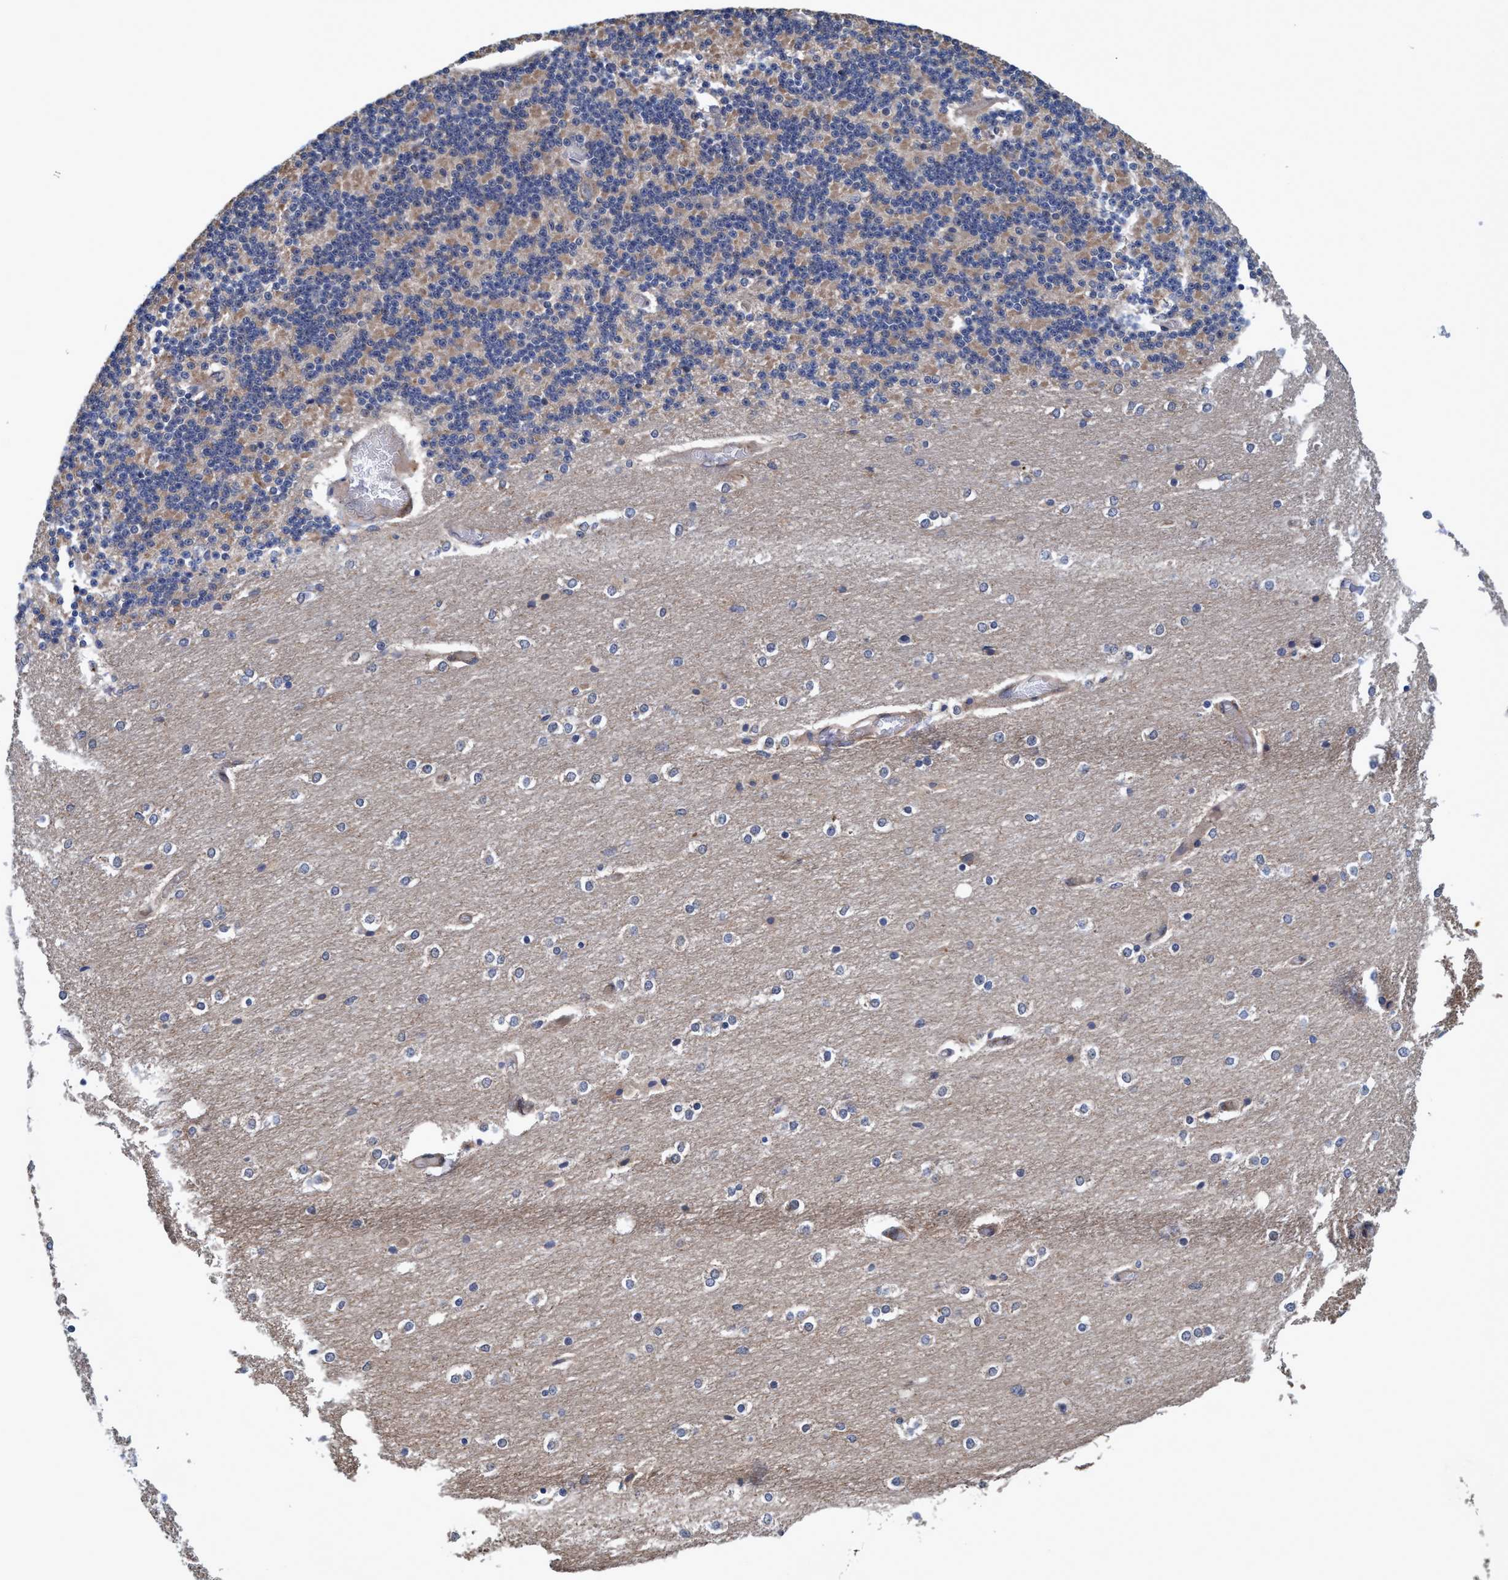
{"staining": {"intensity": "weak", "quantity": ">75%", "location": "cytoplasmic/membranous"}, "tissue": "cerebellum", "cell_type": "Cells in granular layer", "image_type": "normal", "snomed": [{"axis": "morphology", "description": "Normal tissue, NOS"}, {"axis": "topography", "description": "Cerebellum"}], "caption": "A high-resolution histopathology image shows immunohistochemistry (IHC) staining of unremarkable cerebellum, which reveals weak cytoplasmic/membranous positivity in approximately >75% of cells in granular layer. Nuclei are stained in blue.", "gene": "CALCOCO2", "patient": {"sex": "female", "age": 54}}